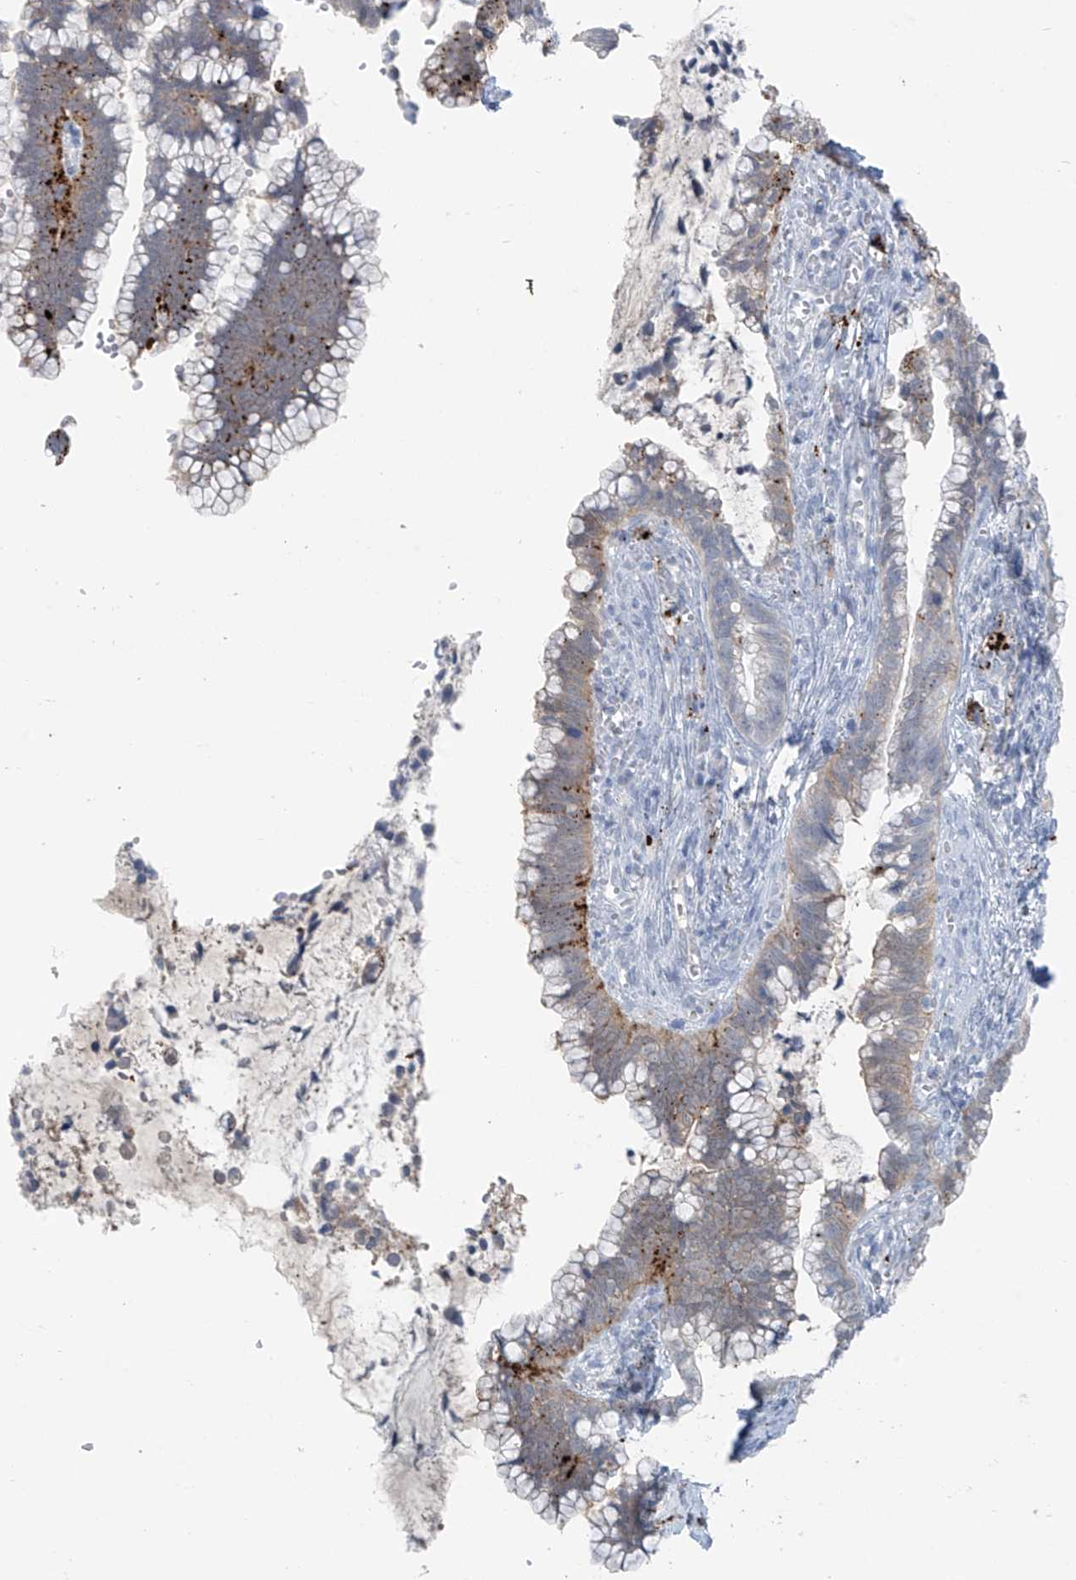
{"staining": {"intensity": "strong", "quantity": "<25%", "location": "cytoplasmic/membranous"}, "tissue": "cervical cancer", "cell_type": "Tumor cells", "image_type": "cancer", "snomed": [{"axis": "morphology", "description": "Adenocarcinoma, NOS"}, {"axis": "topography", "description": "Cervix"}], "caption": "Immunohistochemistry (IHC) micrograph of neoplastic tissue: human cervical adenocarcinoma stained using immunohistochemistry (IHC) exhibits medium levels of strong protein expression localized specifically in the cytoplasmic/membranous of tumor cells, appearing as a cytoplasmic/membranous brown color.", "gene": "ZNF793", "patient": {"sex": "female", "age": 44}}